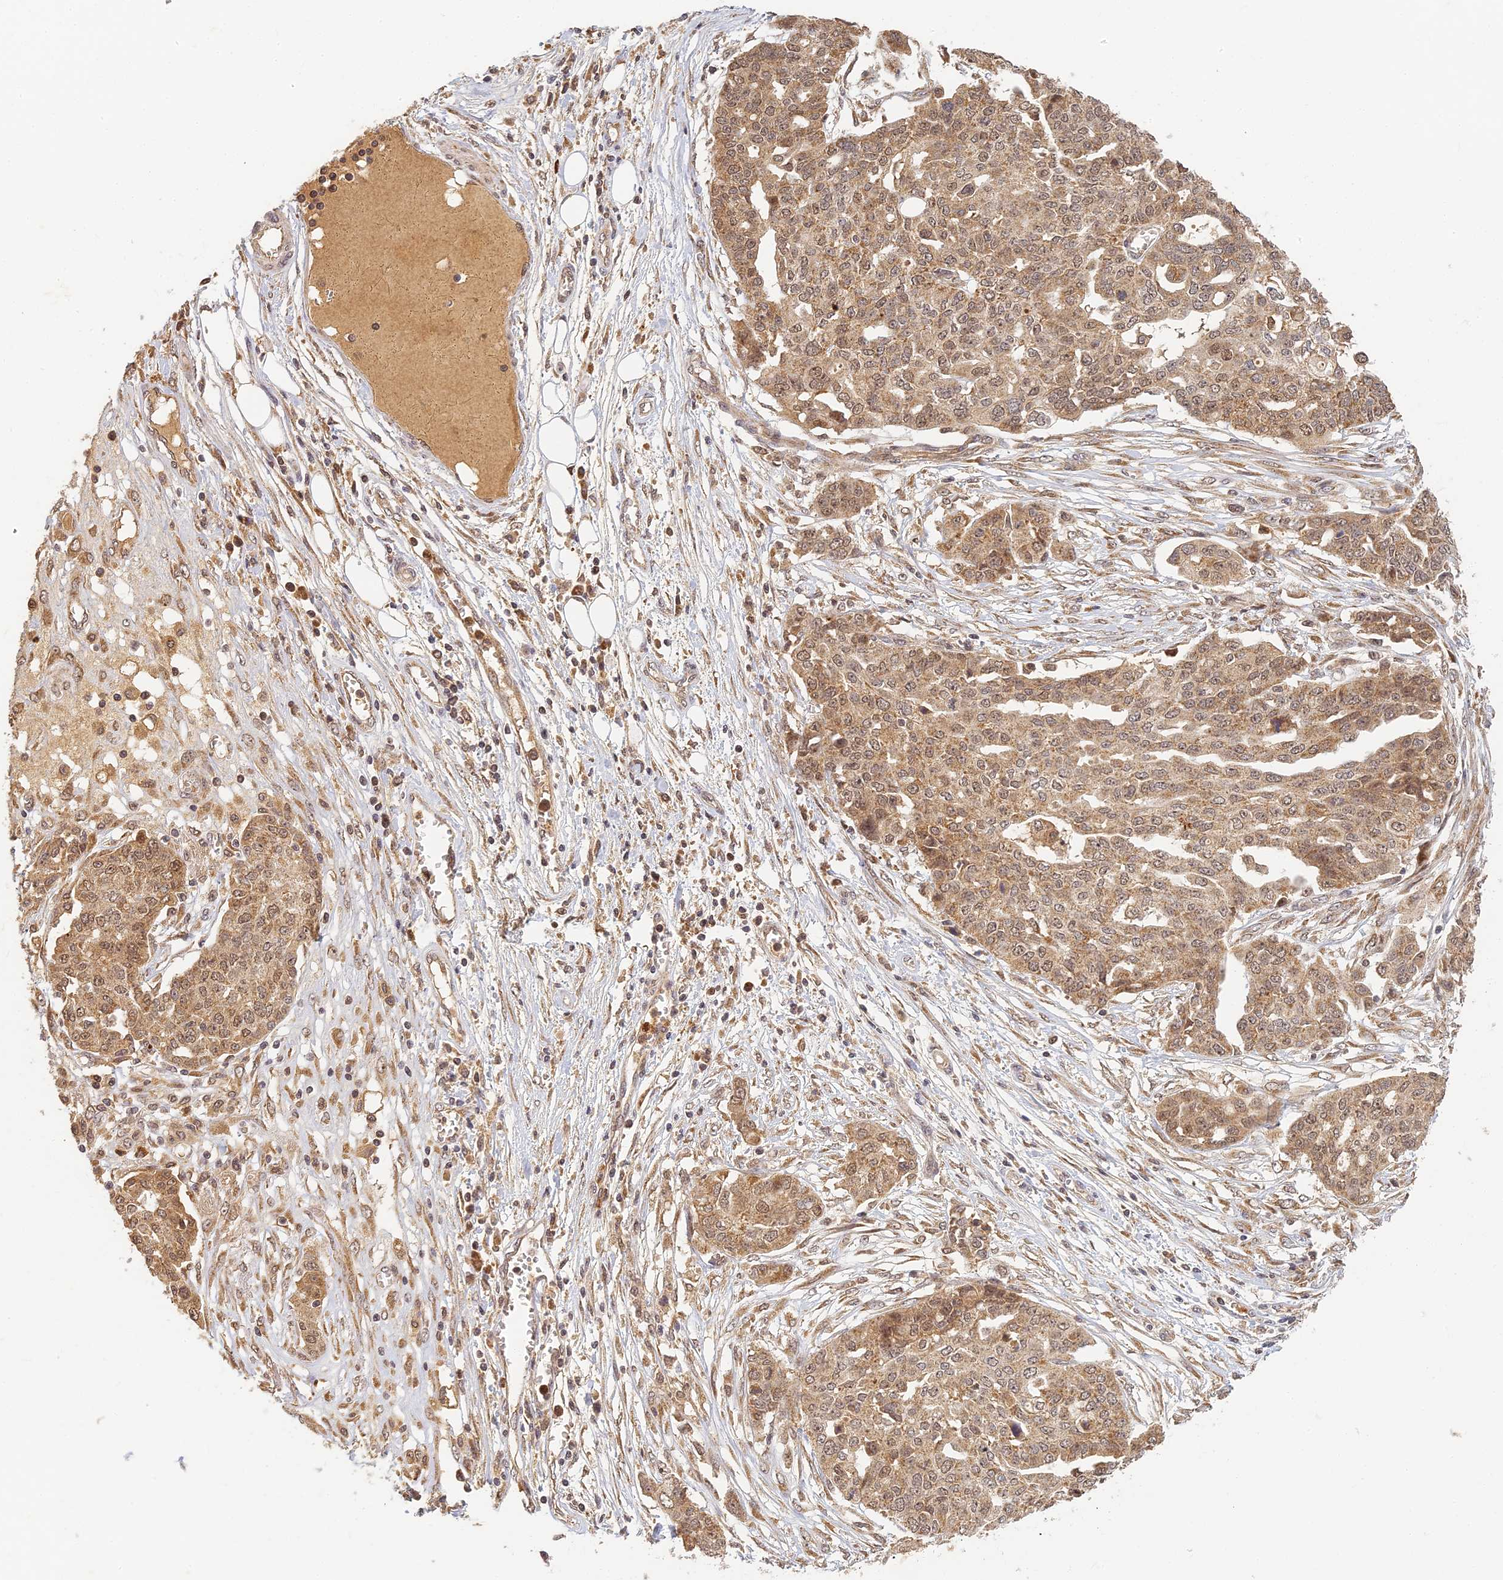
{"staining": {"intensity": "moderate", "quantity": ">75%", "location": "cytoplasmic/membranous"}, "tissue": "ovarian cancer", "cell_type": "Tumor cells", "image_type": "cancer", "snomed": [{"axis": "morphology", "description": "Cystadenocarcinoma, serous, NOS"}, {"axis": "topography", "description": "Soft tissue"}, {"axis": "topography", "description": "Ovary"}], "caption": "An image of human ovarian cancer (serous cystadenocarcinoma) stained for a protein reveals moderate cytoplasmic/membranous brown staining in tumor cells. The staining was performed using DAB (3,3'-diaminobenzidine), with brown indicating positive protein expression. Nuclei are stained blue with hematoxylin.", "gene": "RGL3", "patient": {"sex": "female", "age": 57}}